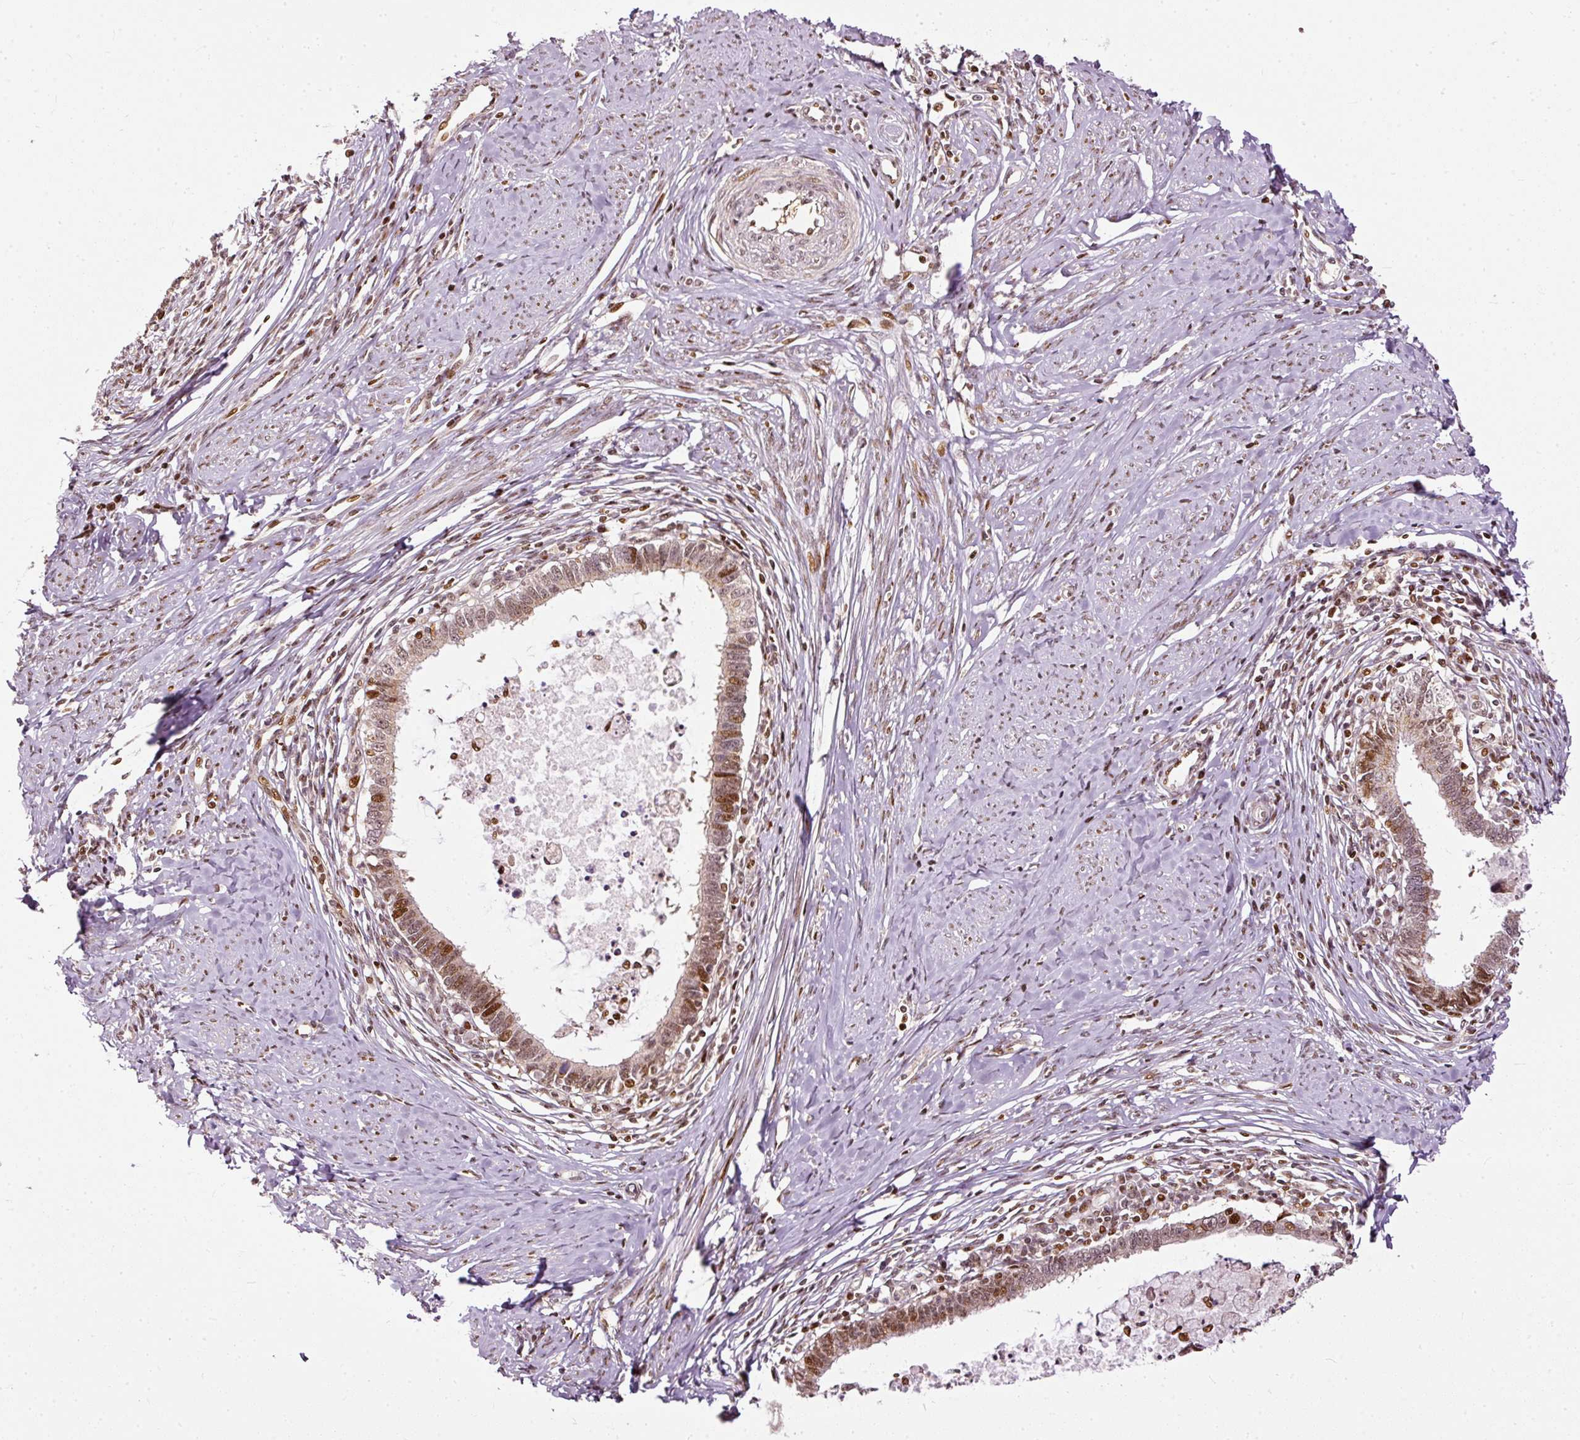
{"staining": {"intensity": "moderate", "quantity": "25%-75%", "location": "nuclear"}, "tissue": "cervical cancer", "cell_type": "Tumor cells", "image_type": "cancer", "snomed": [{"axis": "morphology", "description": "Adenocarcinoma, NOS"}, {"axis": "topography", "description": "Cervix"}], "caption": "Protein staining displays moderate nuclear staining in approximately 25%-75% of tumor cells in cervical adenocarcinoma. Ihc stains the protein in brown and the nuclei are stained blue.", "gene": "ZNF778", "patient": {"sex": "female", "age": 36}}